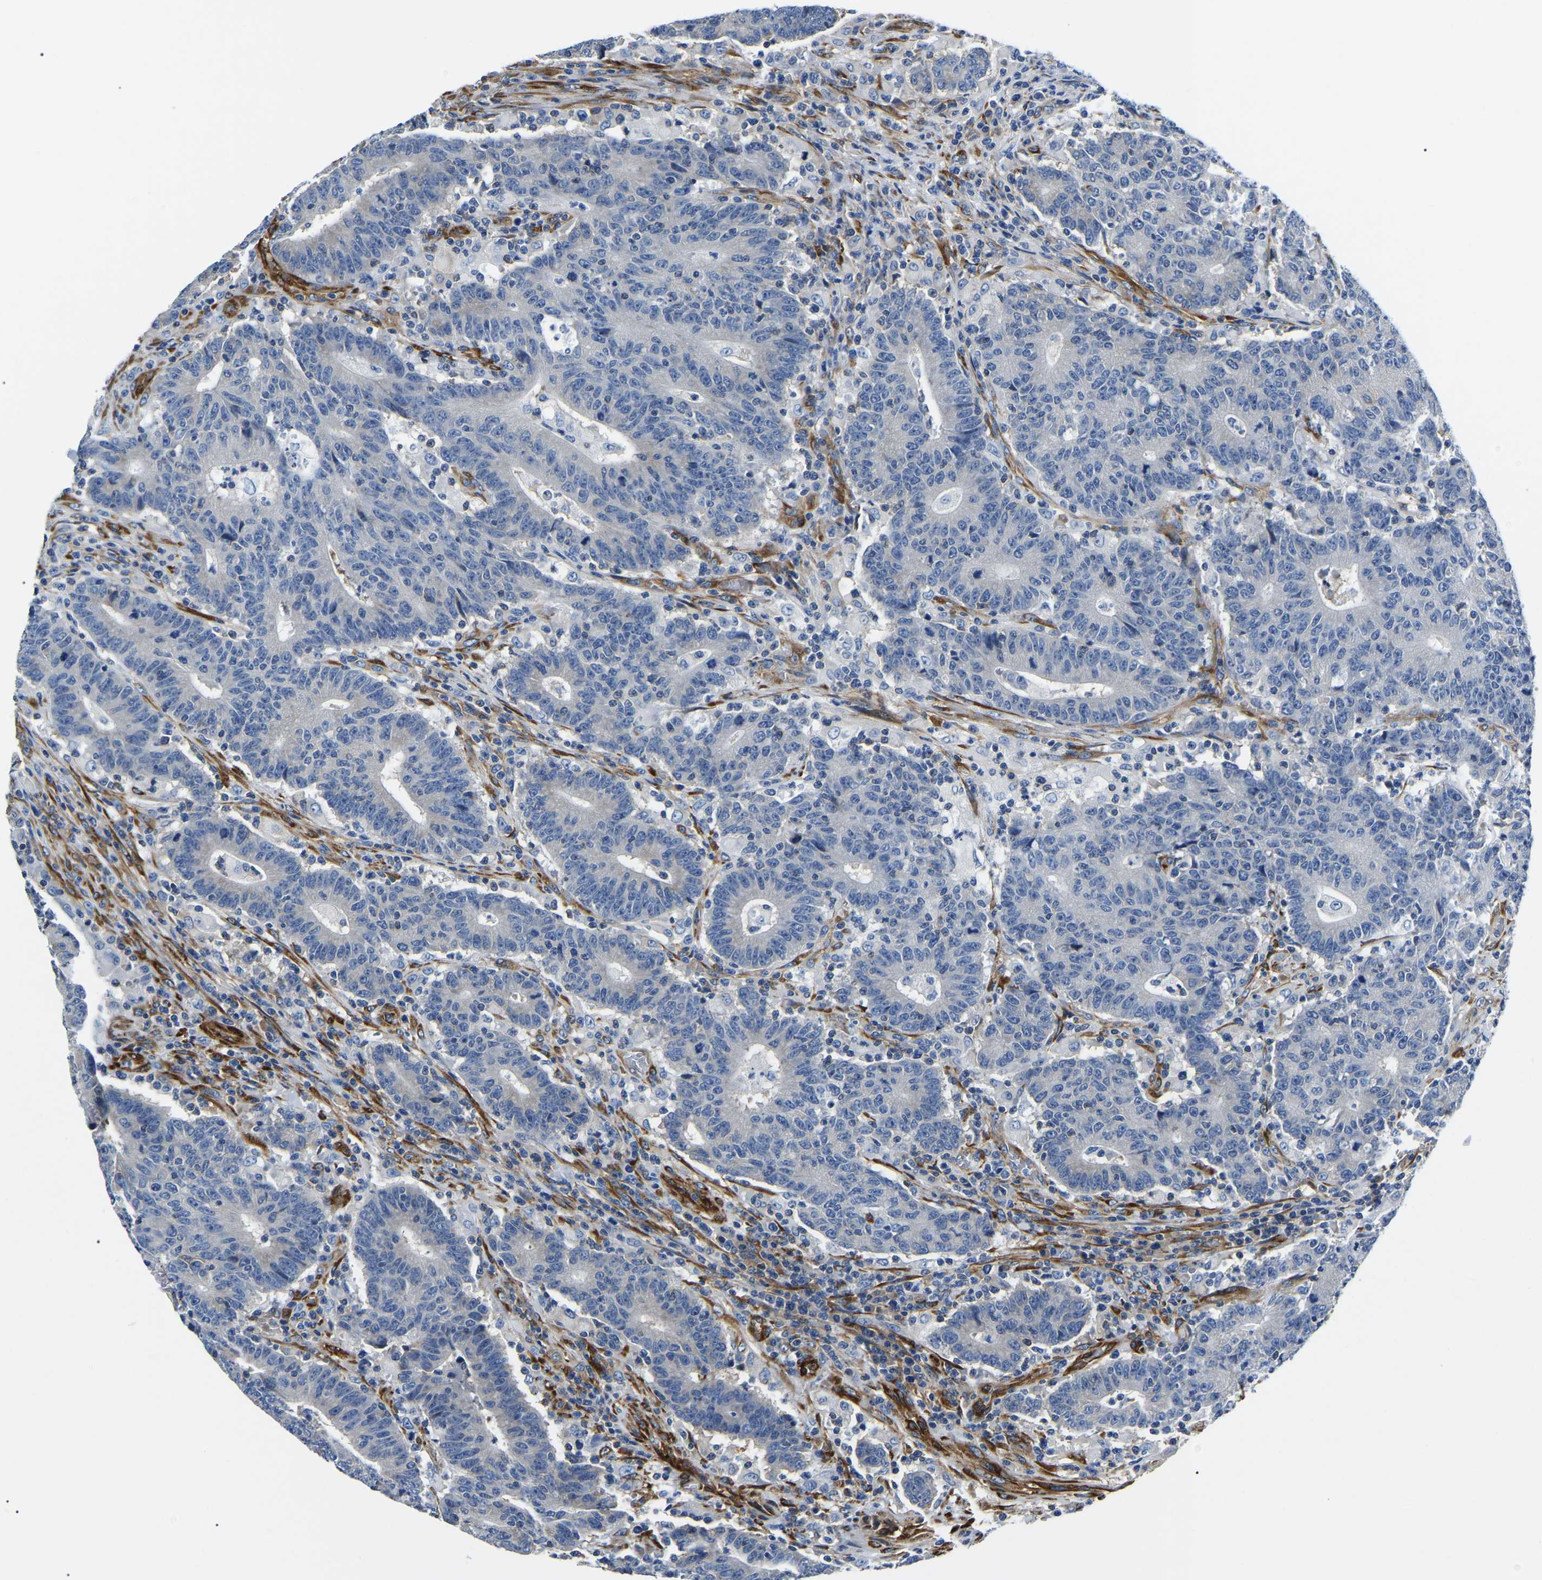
{"staining": {"intensity": "negative", "quantity": "none", "location": "none"}, "tissue": "colorectal cancer", "cell_type": "Tumor cells", "image_type": "cancer", "snomed": [{"axis": "morphology", "description": "Normal tissue, NOS"}, {"axis": "morphology", "description": "Adenocarcinoma, NOS"}, {"axis": "topography", "description": "Colon"}], "caption": "Protein analysis of colorectal cancer (adenocarcinoma) shows no significant expression in tumor cells.", "gene": "DUSP8", "patient": {"sex": "female", "age": 75}}